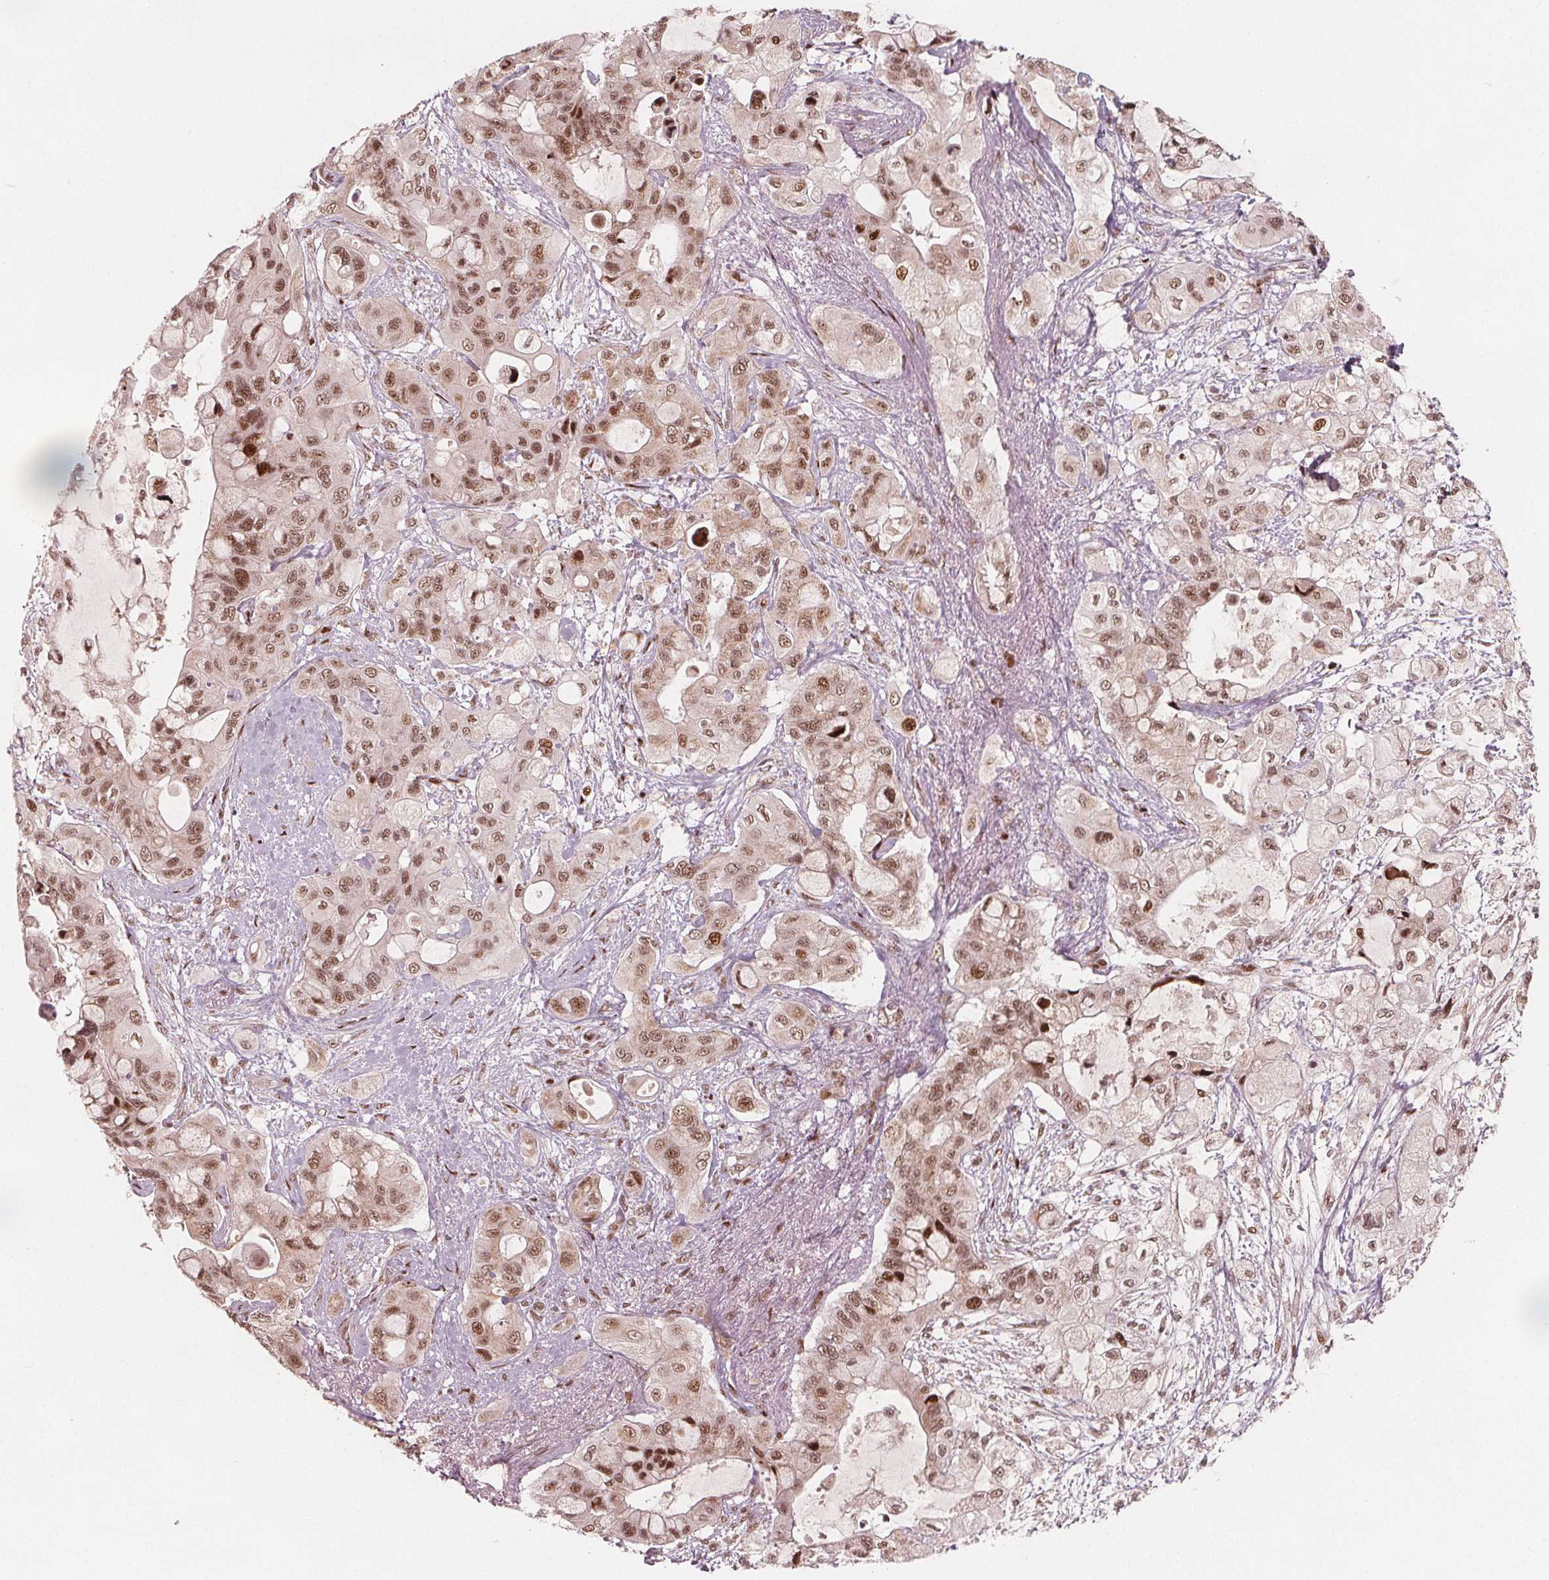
{"staining": {"intensity": "moderate", "quantity": ">75%", "location": "nuclear"}, "tissue": "pancreatic cancer", "cell_type": "Tumor cells", "image_type": "cancer", "snomed": [{"axis": "morphology", "description": "Adenocarcinoma, NOS"}, {"axis": "topography", "description": "Pancreas"}], "caption": "An image showing moderate nuclear positivity in approximately >75% of tumor cells in pancreatic cancer, as visualized by brown immunohistochemical staining.", "gene": "SNRNP35", "patient": {"sex": "male", "age": 71}}